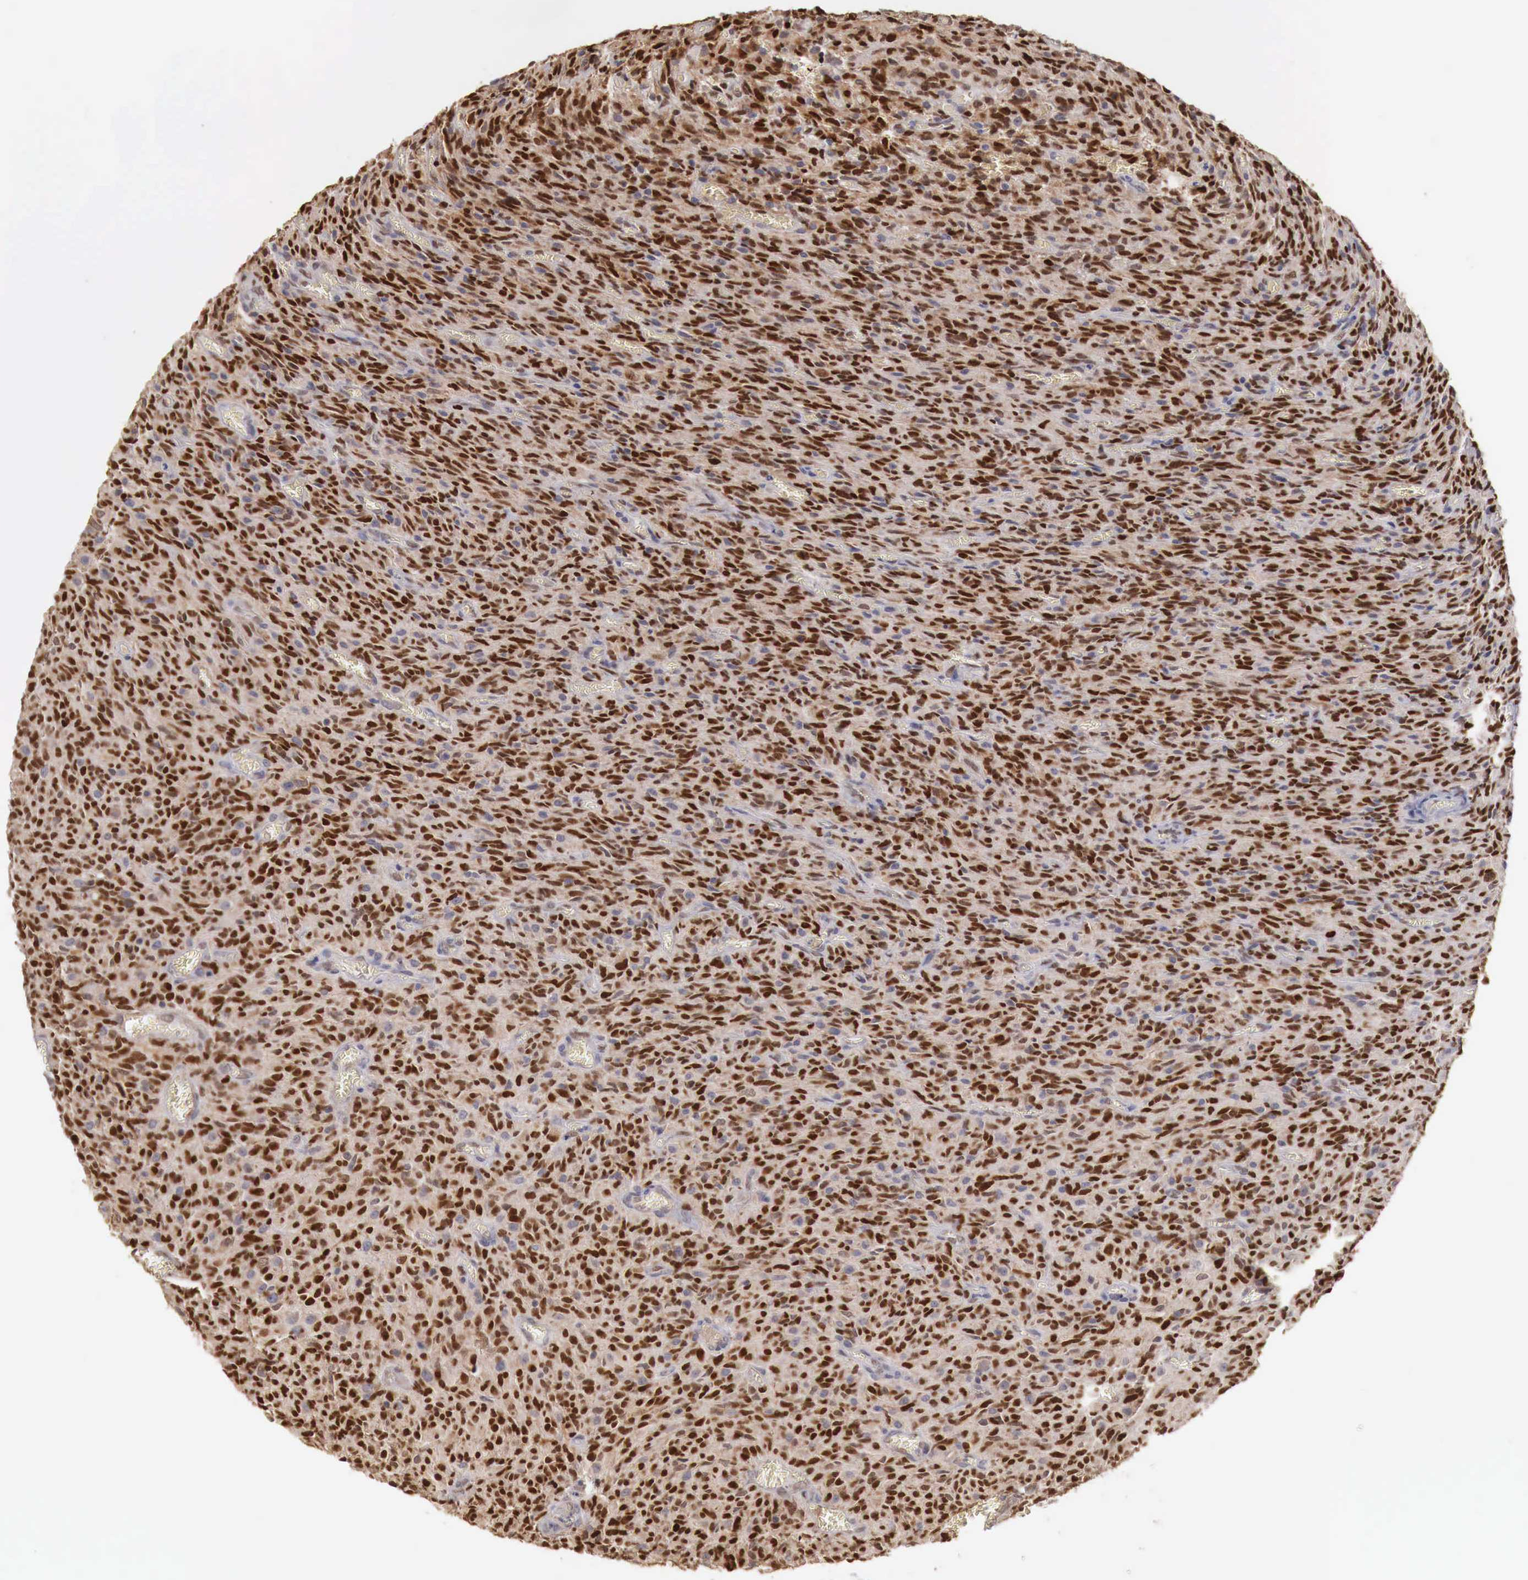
{"staining": {"intensity": "strong", "quantity": ">75%", "location": "nuclear"}, "tissue": "glioma", "cell_type": "Tumor cells", "image_type": "cancer", "snomed": [{"axis": "morphology", "description": "Glioma, malignant, High grade"}, {"axis": "topography", "description": "Brain"}], "caption": "This is a photomicrograph of immunohistochemistry (IHC) staining of glioma, which shows strong positivity in the nuclear of tumor cells.", "gene": "KHDRBS2", "patient": {"sex": "male", "age": 56}}